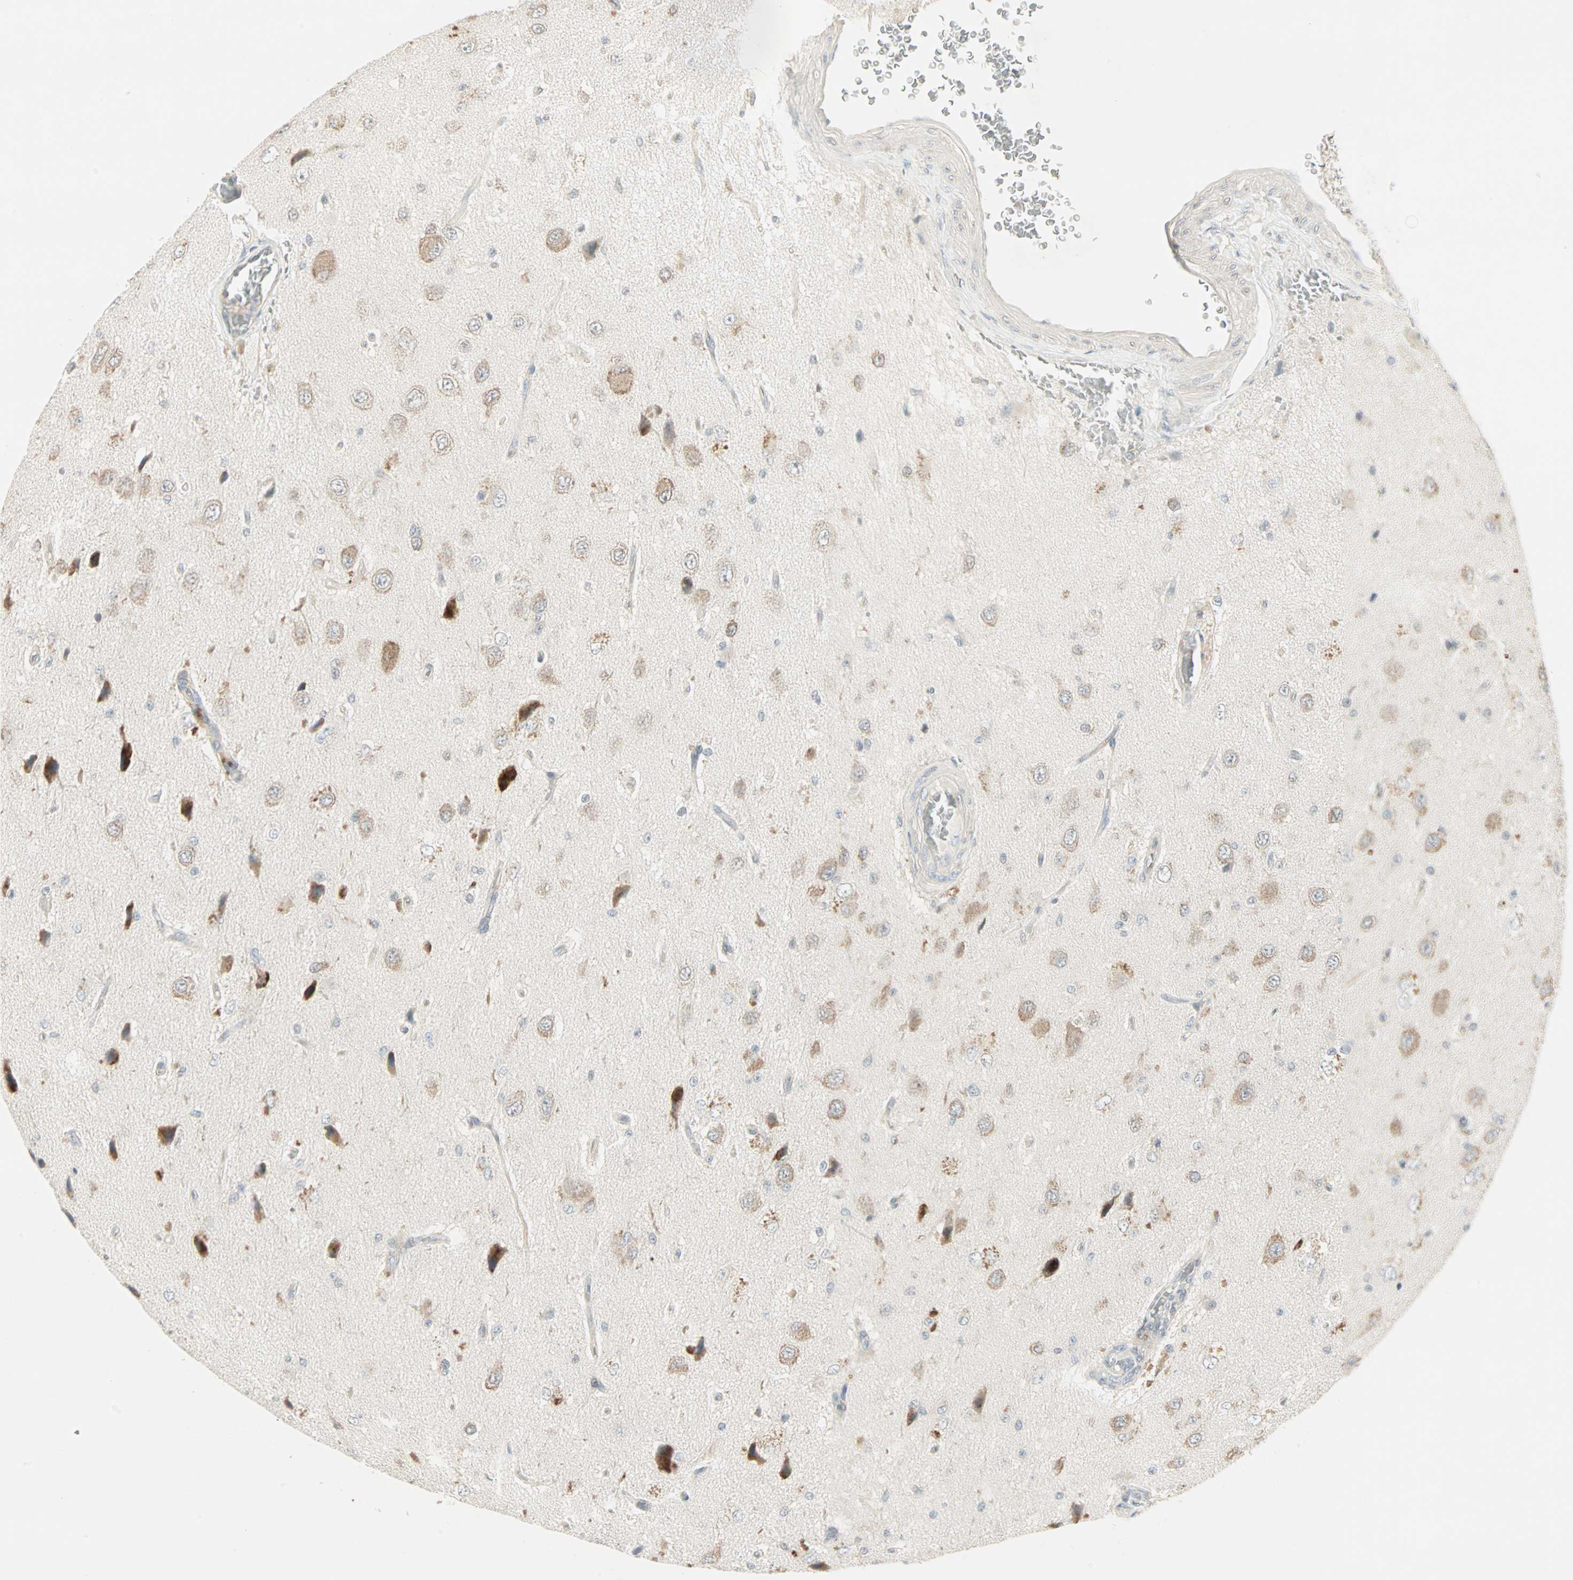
{"staining": {"intensity": "negative", "quantity": "none", "location": "none"}, "tissue": "glioma", "cell_type": "Tumor cells", "image_type": "cancer", "snomed": [{"axis": "morphology", "description": "Glioma, malignant, High grade"}, {"axis": "topography", "description": "pancreas cauda"}], "caption": "Immunohistochemistry micrograph of human high-grade glioma (malignant) stained for a protein (brown), which displays no expression in tumor cells.", "gene": "ZFP36", "patient": {"sex": "male", "age": 60}}